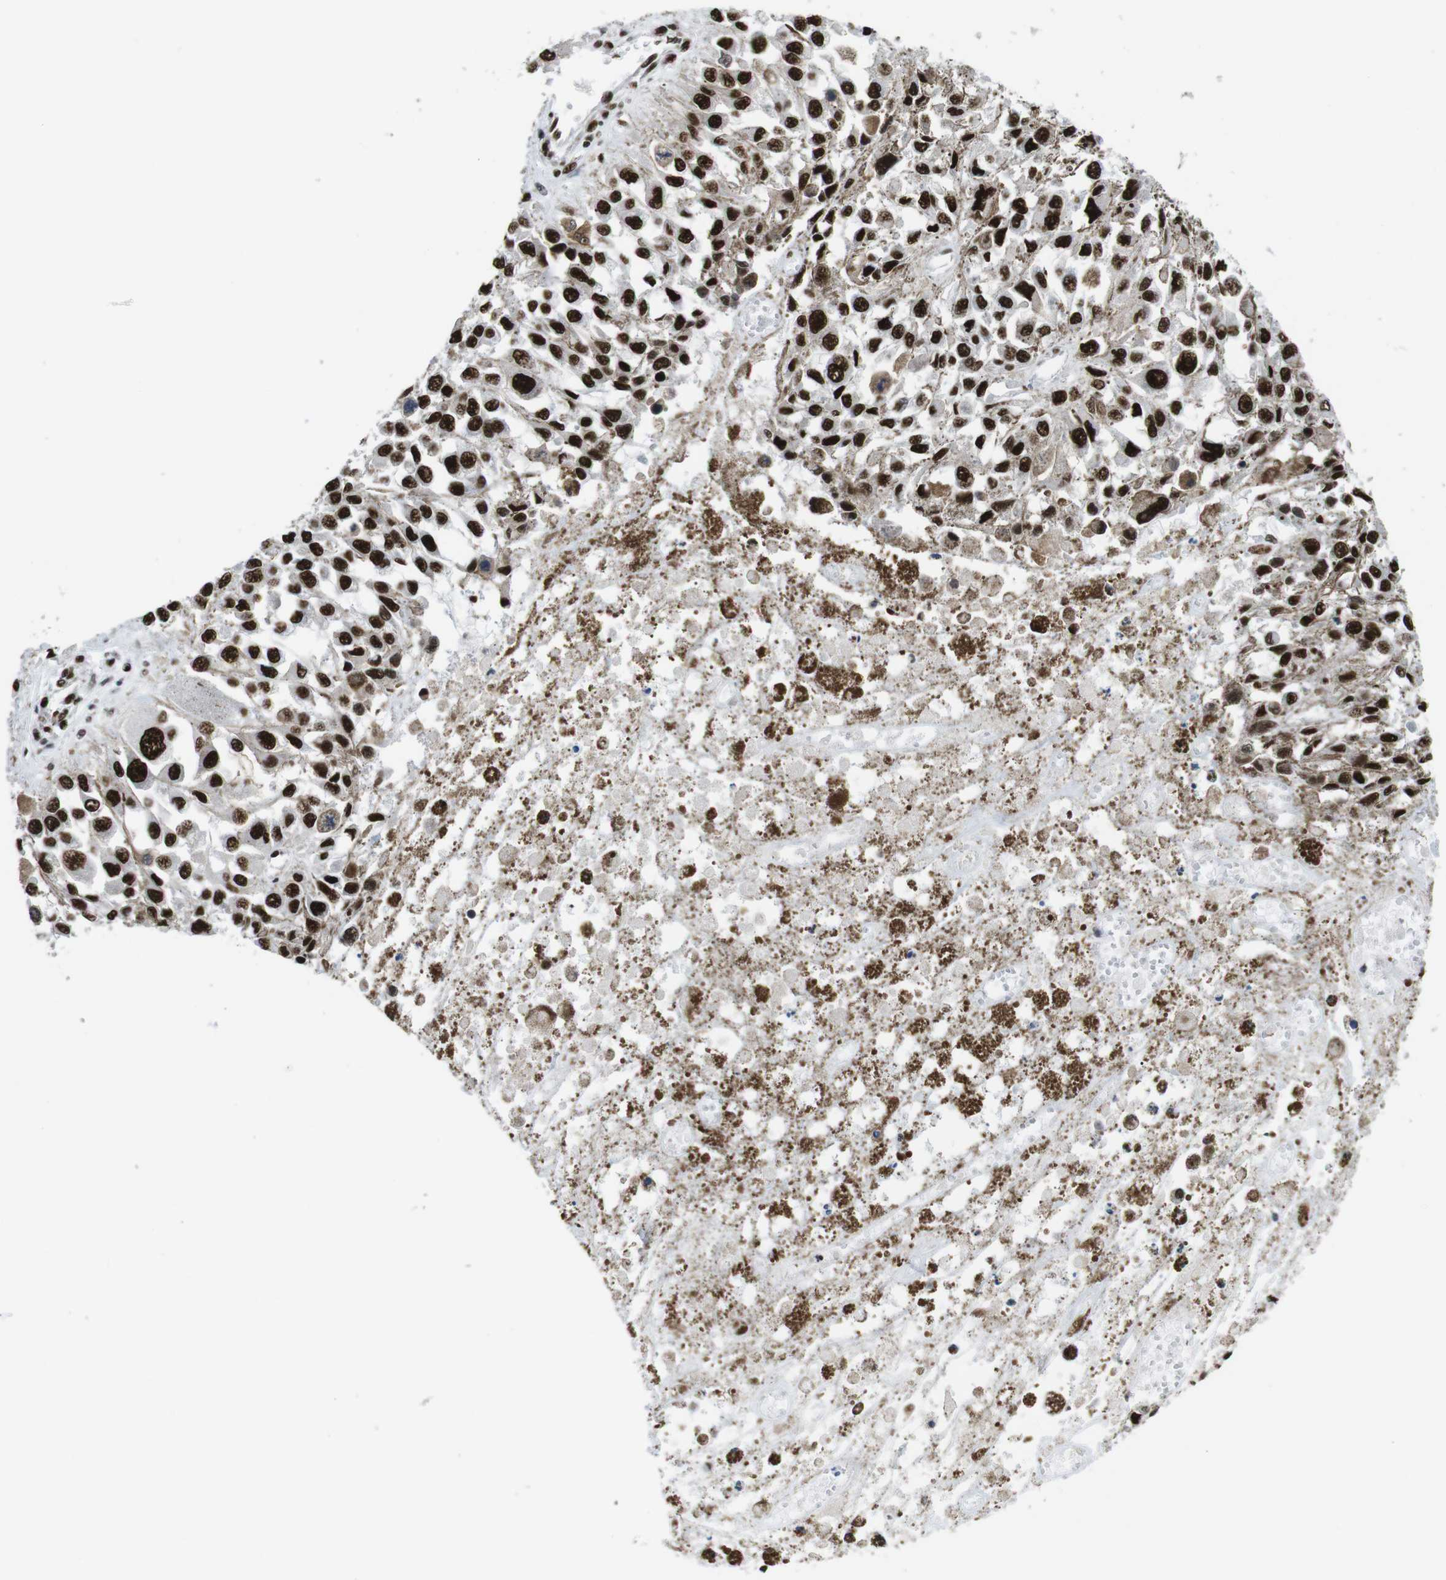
{"staining": {"intensity": "strong", "quantity": ">75%", "location": "nuclear"}, "tissue": "melanoma", "cell_type": "Tumor cells", "image_type": "cancer", "snomed": [{"axis": "morphology", "description": "Malignant melanoma, Metastatic site"}, {"axis": "topography", "description": "Lymph node"}], "caption": "IHC image of neoplastic tissue: melanoma stained using IHC shows high levels of strong protein expression localized specifically in the nuclear of tumor cells, appearing as a nuclear brown color.", "gene": "PSME3", "patient": {"sex": "male", "age": 59}}